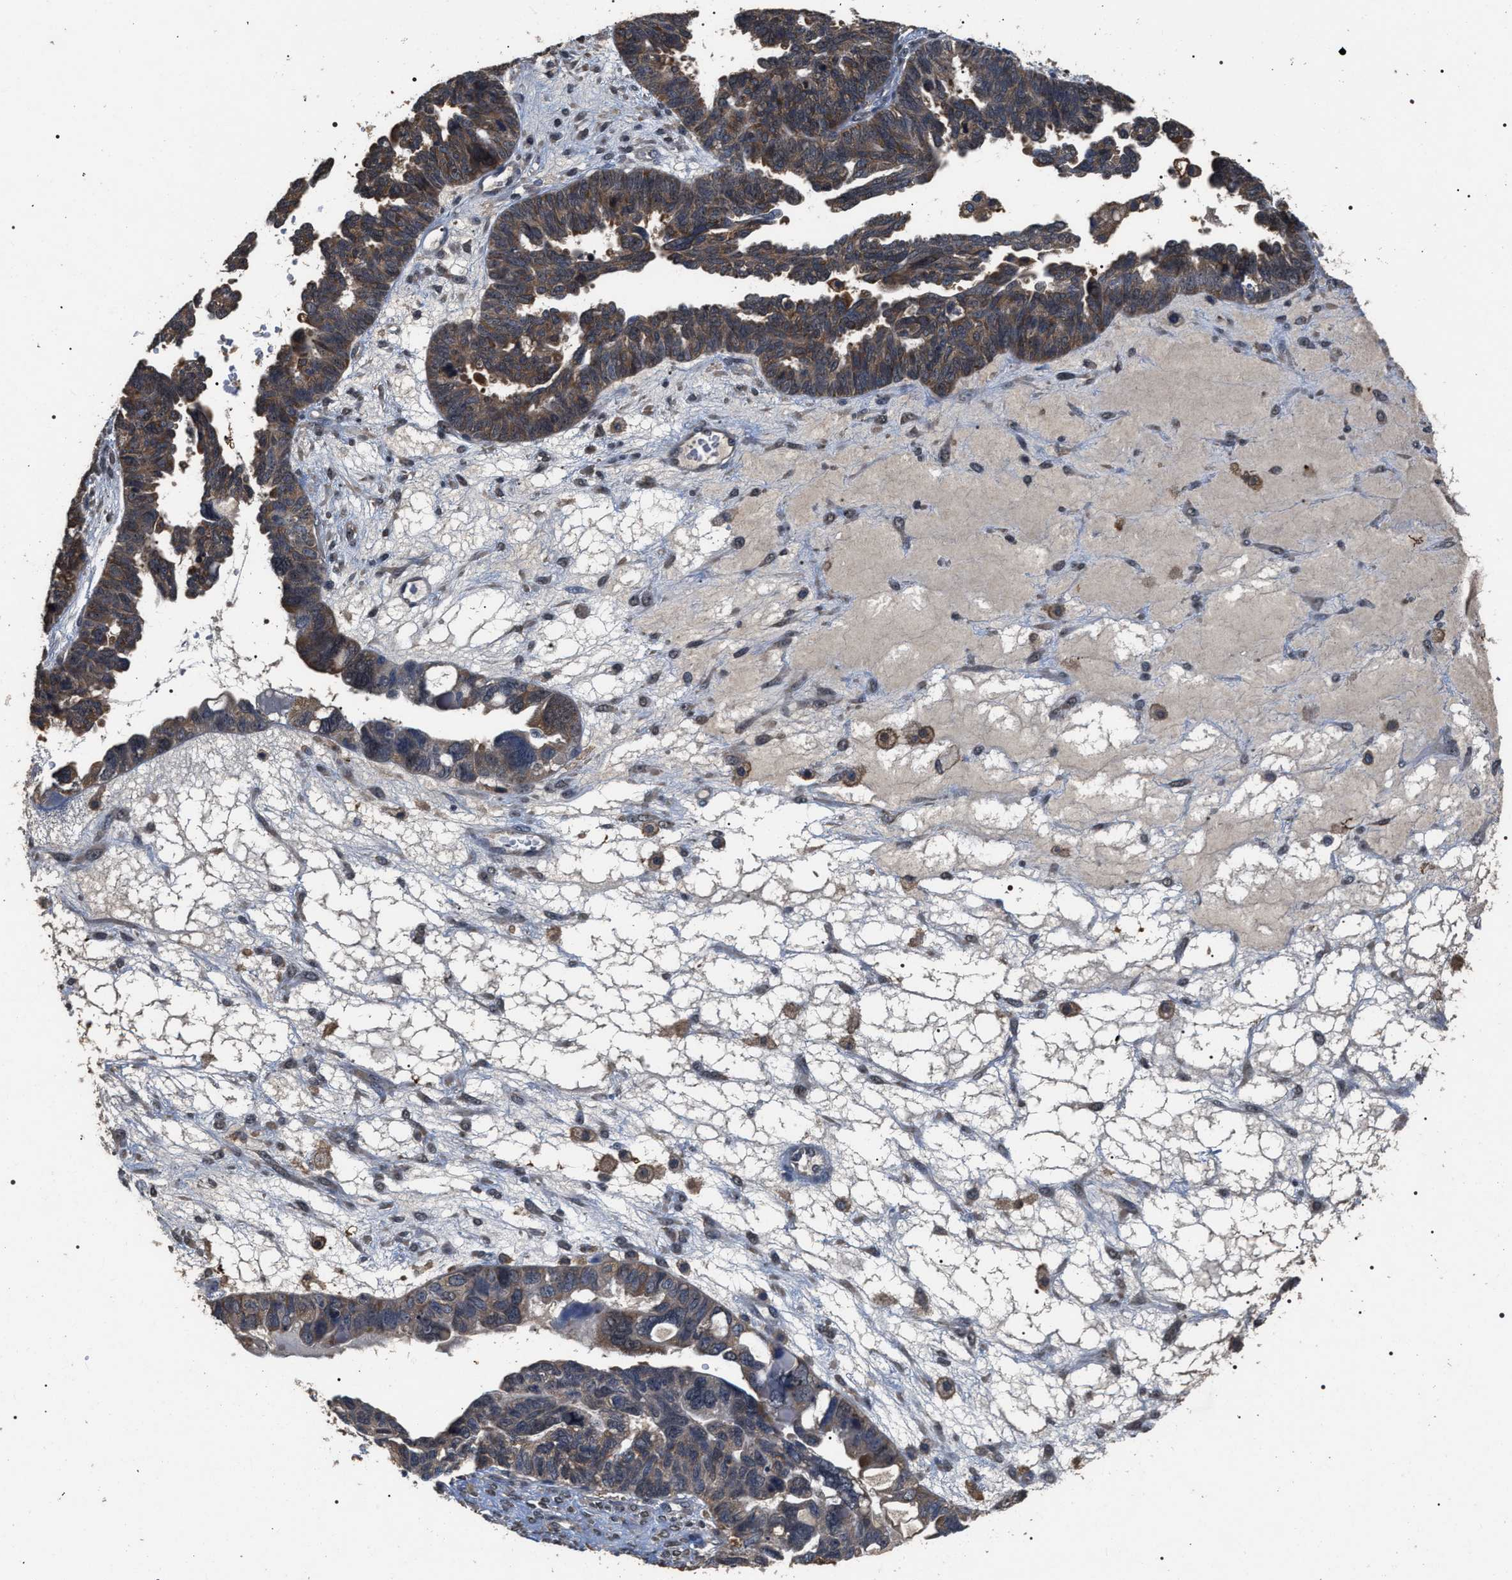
{"staining": {"intensity": "moderate", "quantity": ">75%", "location": "cytoplasmic/membranous"}, "tissue": "ovarian cancer", "cell_type": "Tumor cells", "image_type": "cancer", "snomed": [{"axis": "morphology", "description": "Cystadenocarcinoma, serous, NOS"}, {"axis": "topography", "description": "Ovary"}], "caption": "Immunohistochemistry (IHC) (DAB) staining of ovarian cancer reveals moderate cytoplasmic/membranous protein staining in about >75% of tumor cells.", "gene": "UPF3A", "patient": {"sex": "female", "age": 79}}